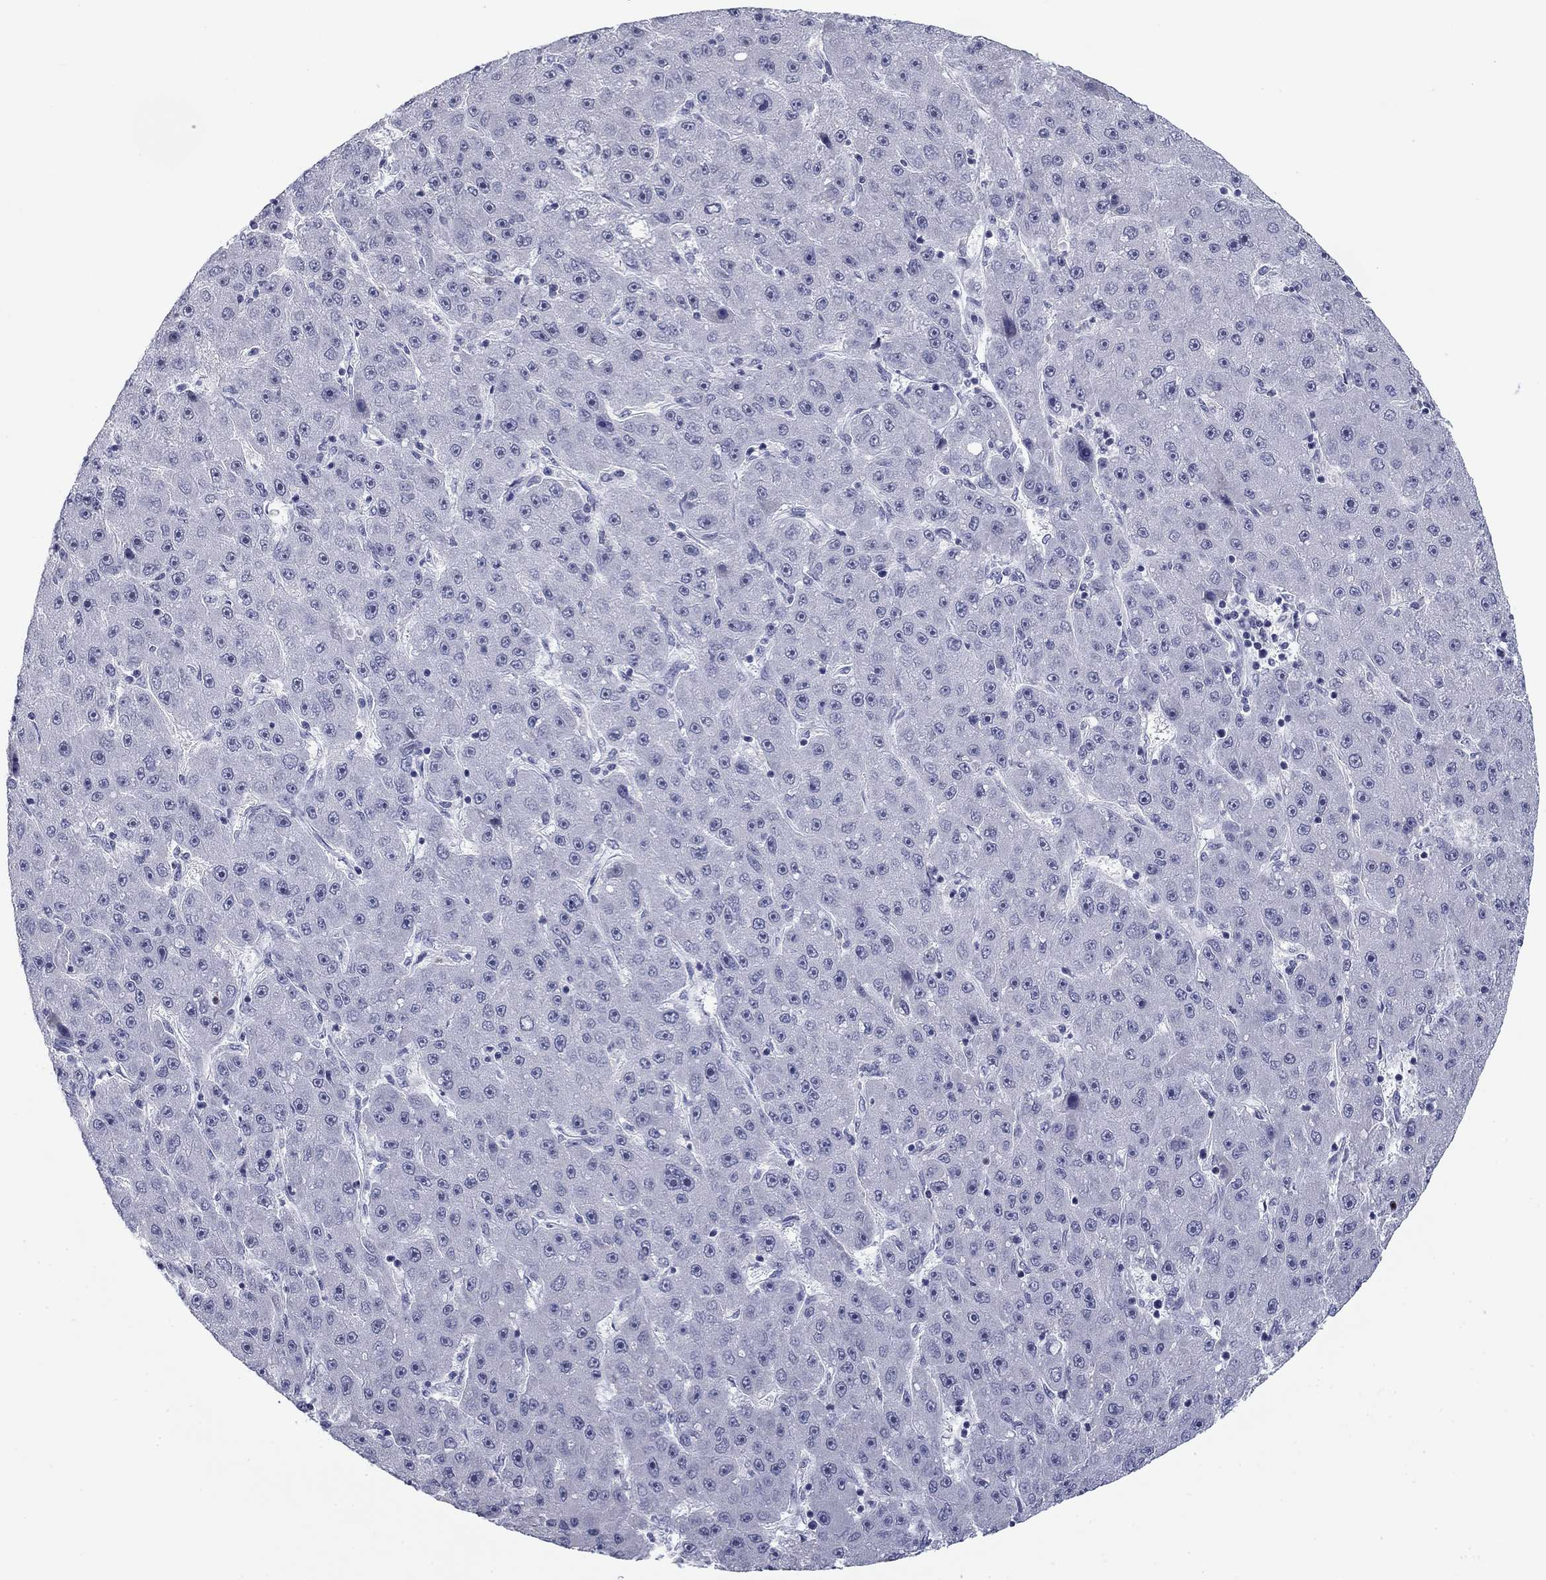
{"staining": {"intensity": "negative", "quantity": "none", "location": "none"}, "tissue": "liver cancer", "cell_type": "Tumor cells", "image_type": "cancer", "snomed": [{"axis": "morphology", "description": "Carcinoma, Hepatocellular, NOS"}, {"axis": "topography", "description": "Liver"}], "caption": "Immunohistochemistry (IHC) of liver cancer (hepatocellular carcinoma) demonstrates no expression in tumor cells.", "gene": "PRPH", "patient": {"sex": "male", "age": 67}}